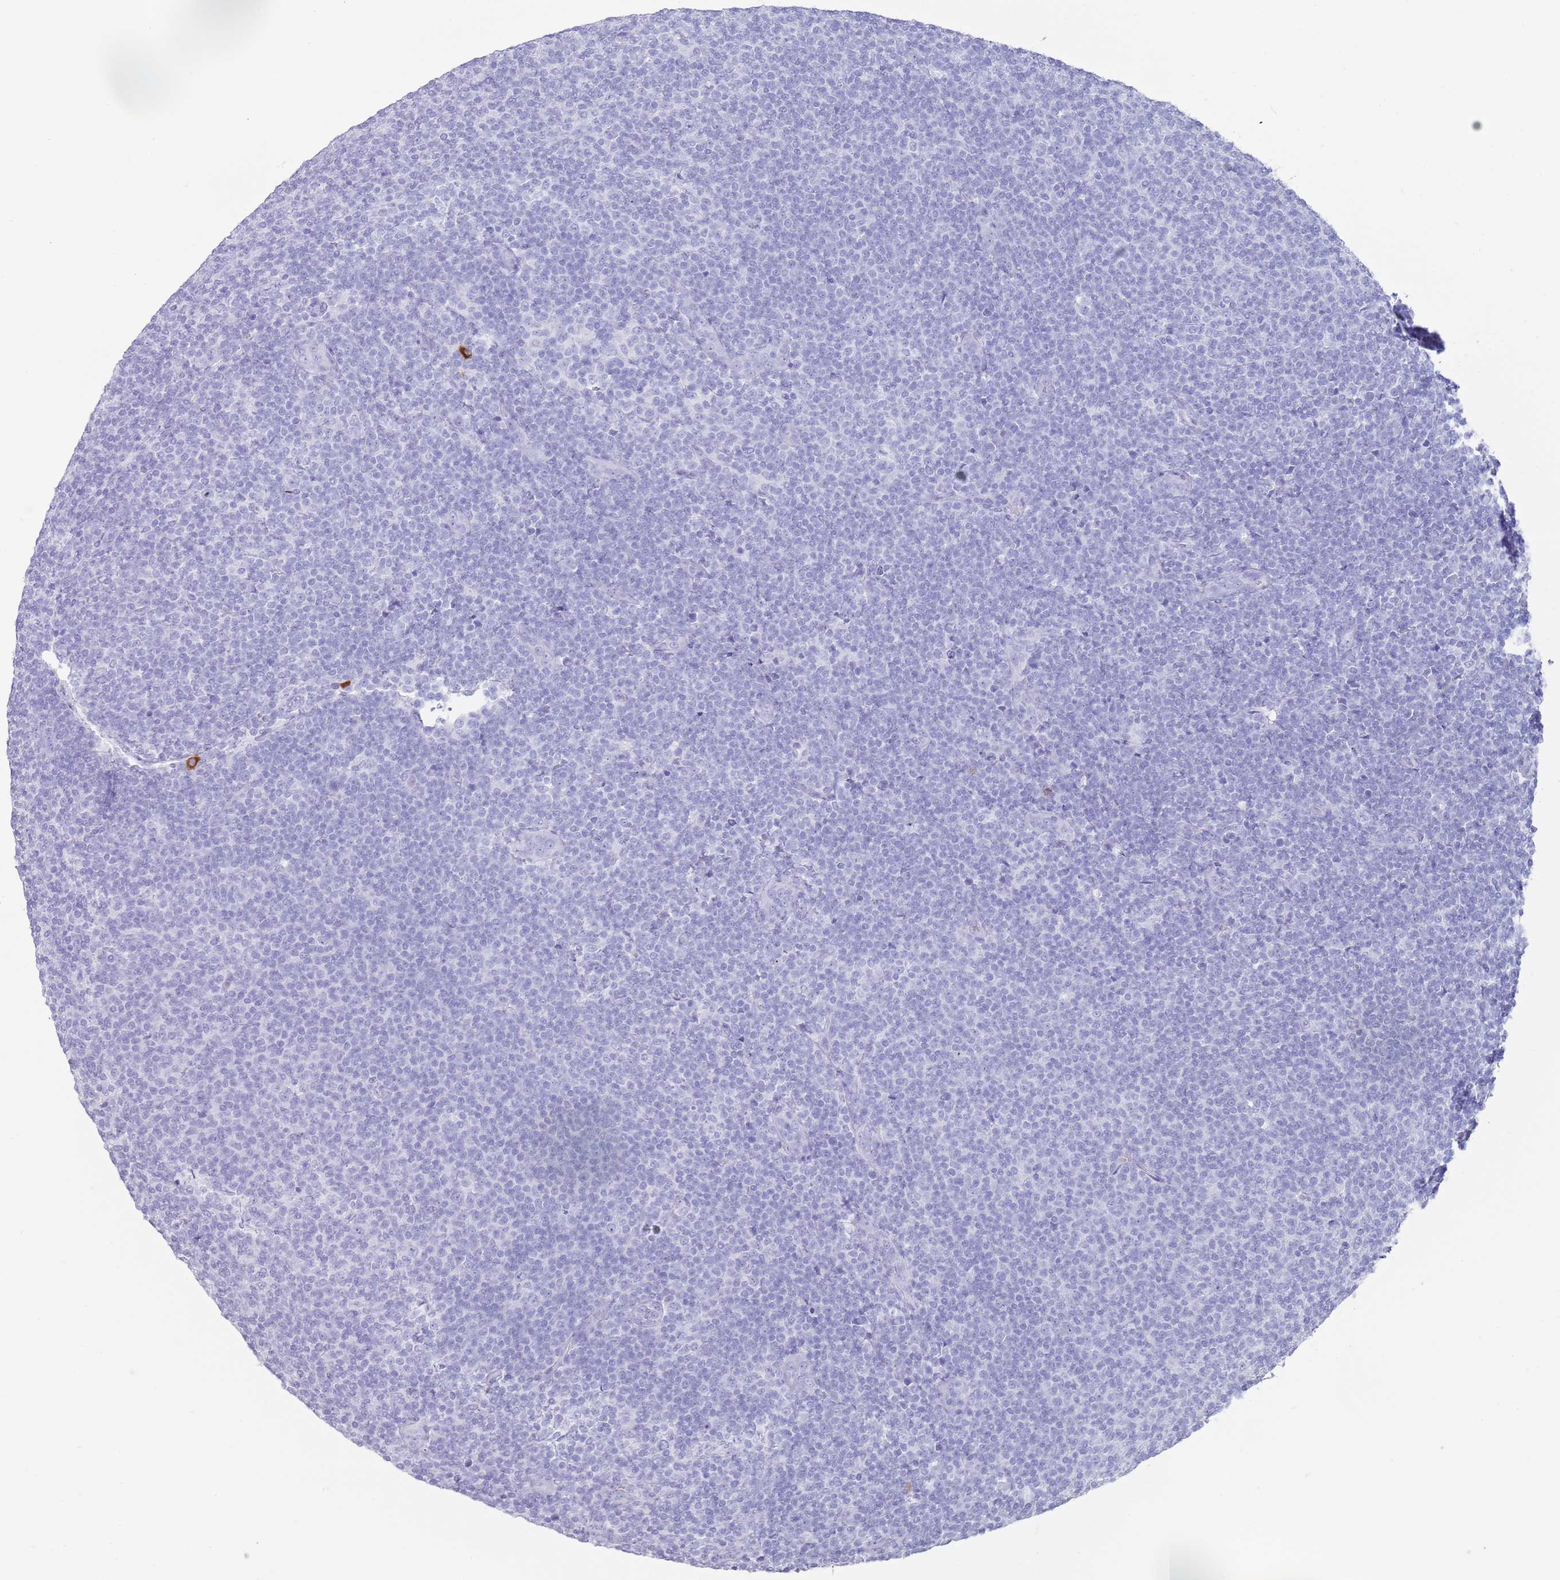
{"staining": {"intensity": "negative", "quantity": "none", "location": "none"}, "tissue": "lymphoma", "cell_type": "Tumor cells", "image_type": "cancer", "snomed": [{"axis": "morphology", "description": "Malignant lymphoma, non-Hodgkin's type, Low grade"}, {"axis": "topography", "description": "Lymph node"}], "caption": "Immunohistochemistry (IHC) histopathology image of human malignant lymphoma, non-Hodgkin's type (low-grade) stained for a protein (brown), which demonstrates no staining in tumor cells. Brightfield microscopy of IHC stained with DAB (3,3'-diaminobenzidine) (brown) and hematoxylin (blue), captured at high magnification.", "gene": "MYADML2", "patient": {"sex": "male", "age": 66}}